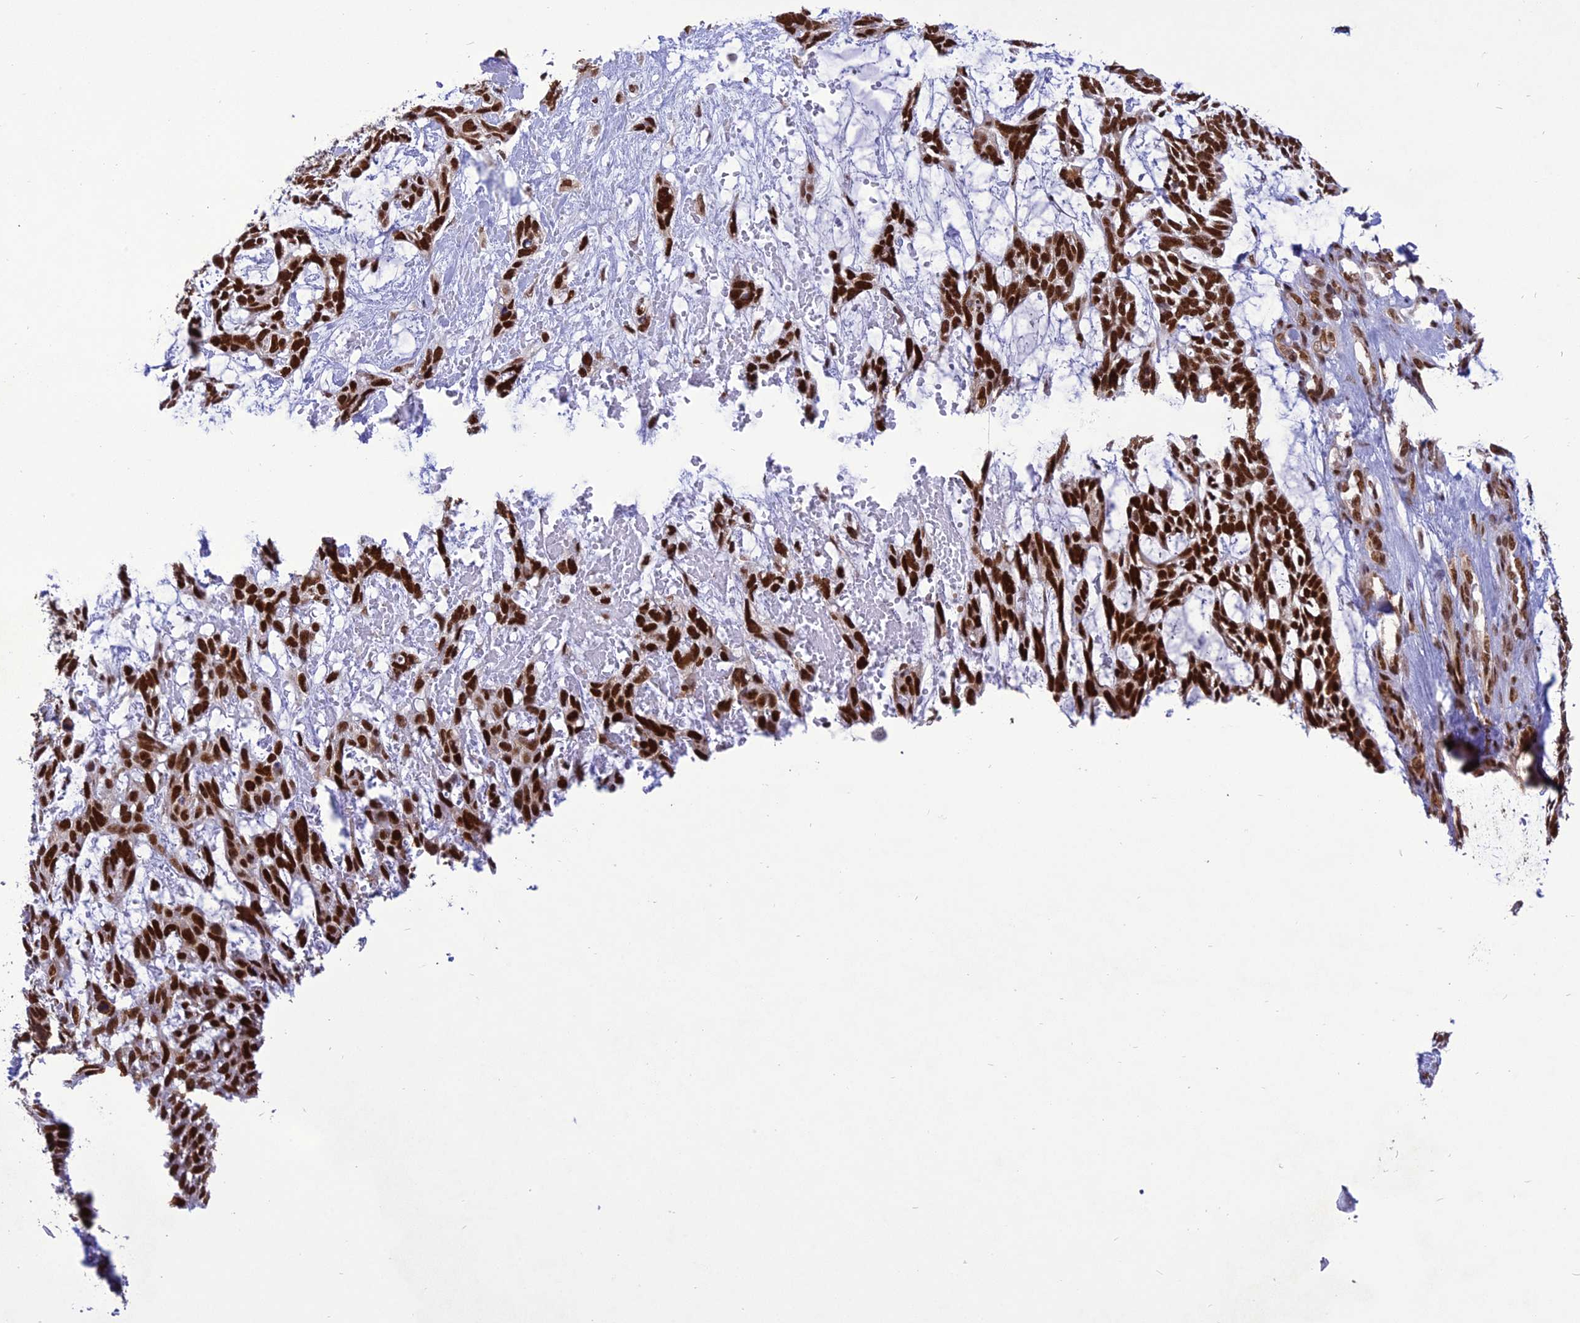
{"staining": {"intensity": "strong", "quantity": ">75%", "location": "nuclear"}, "tissue": "skin cancer", "cell_type": "Tumor cells", "image_type": "cancer", "snomed": [{"axis": "morphology", "description": "Basal cell carcinoma"}, {"axis": "topography", "description": "Skin"}], "caption": "Strong nuclear expression is present in approximately >75% of tumor cells in skin basal cell carcinoma. (Stains: DAB (3,3'-diaminobenzidine) in brown, nuclei in blue, Microscopy: brightfield microscopy at high magnification).", "gene": "DDX1", "patient": {"sex": "male", "age": 88}}